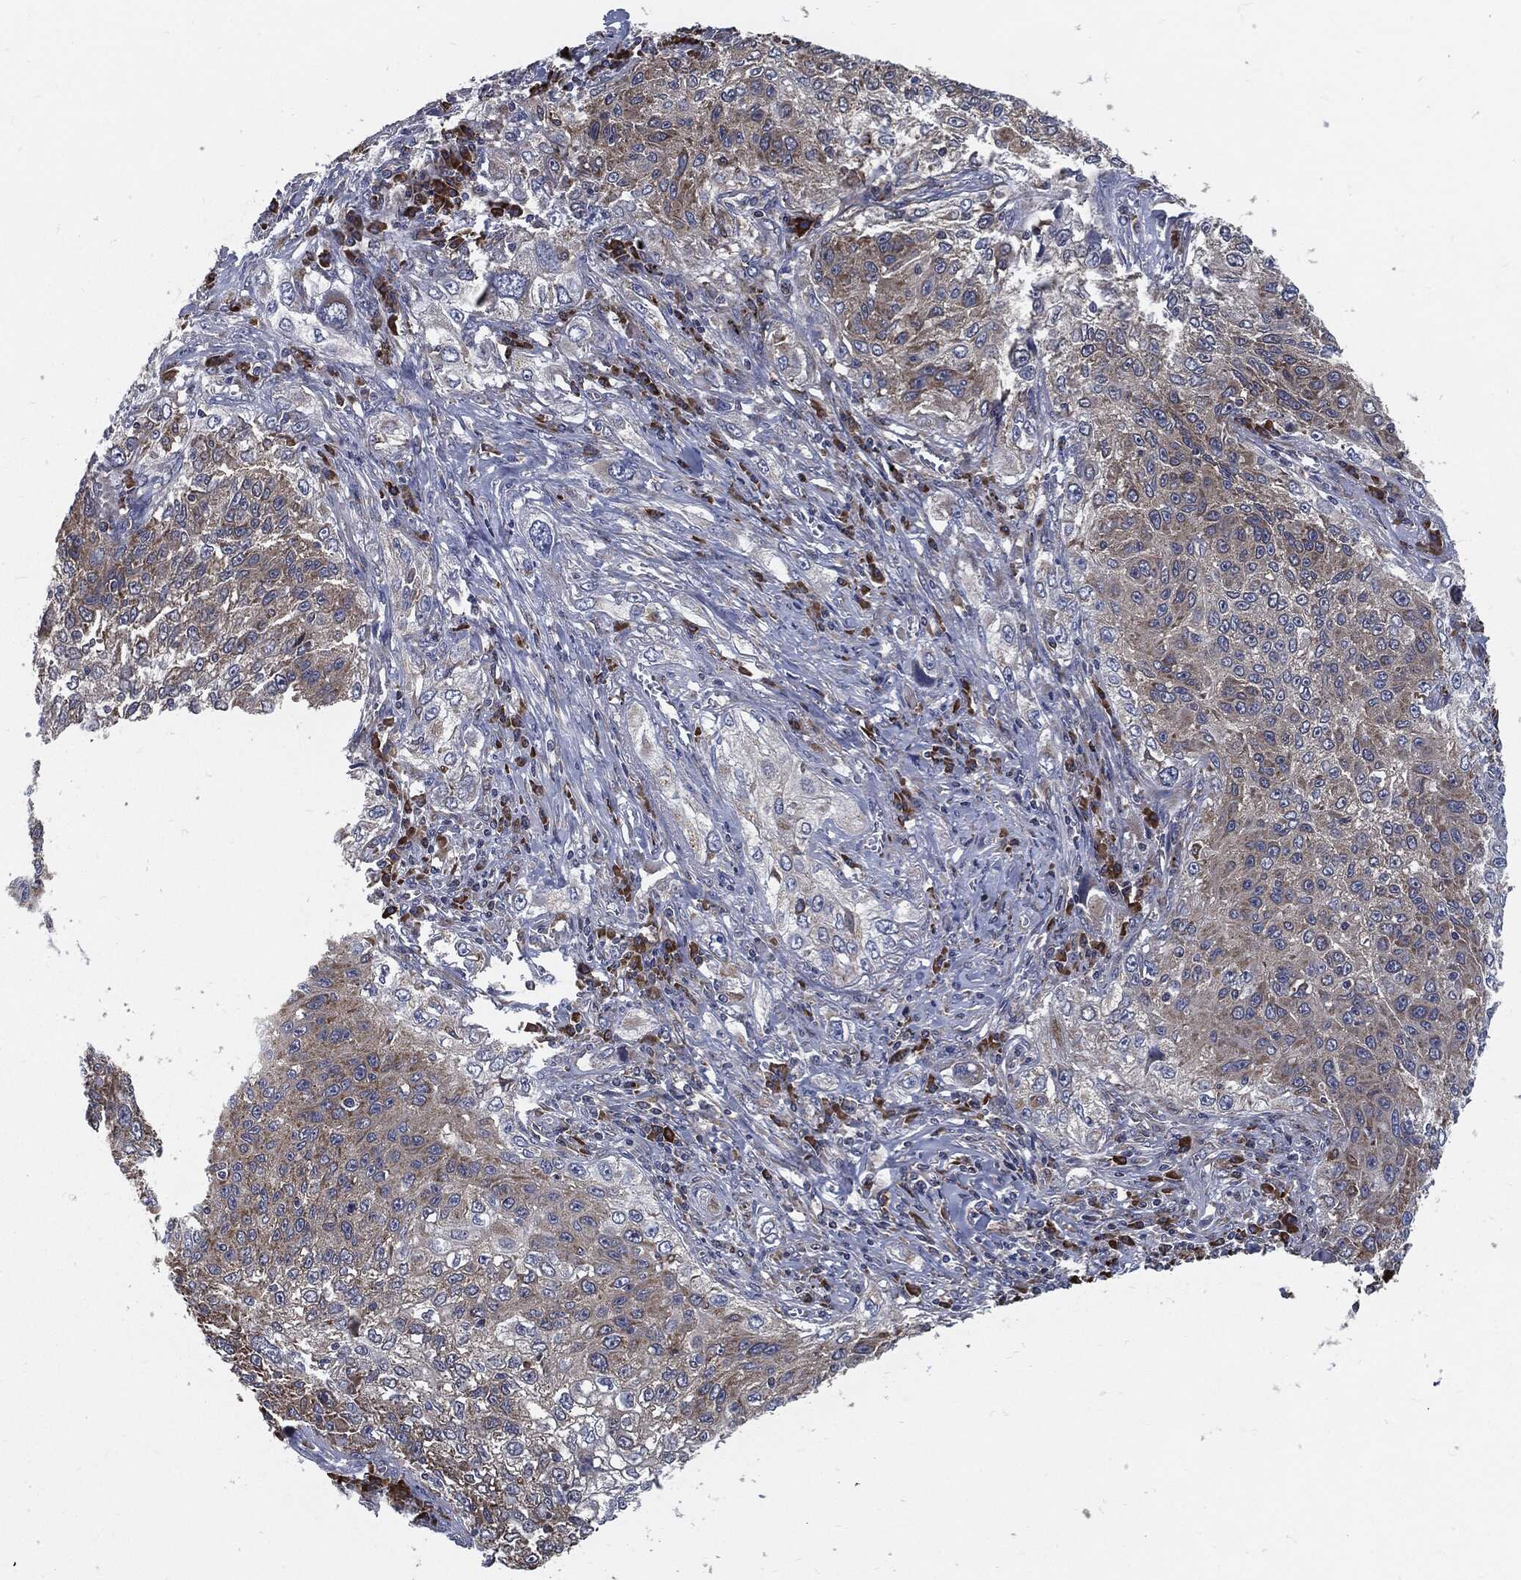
{"staining": {"intensity": "weak", "quantity": "<25%", "location": "cytoplasmic/membranous"}, "tissue": "lung cancer", "cell_type": "Tumor cells", "image_type": "cancer", "snomed": [{"axis": "morphology", "description": "Squamous cell carcinoma, NOS"}, {"axis": "topography", "description": "Lung"}], "caption": "DAB (3,3'-diaminobenzidine) immunohistochemical staining of lung cancer (squamous cell carcinoma) displays no significant staining in tumor cells.", "gene": "PRDX4", "patient": {"sex": "female", "age": 69}}